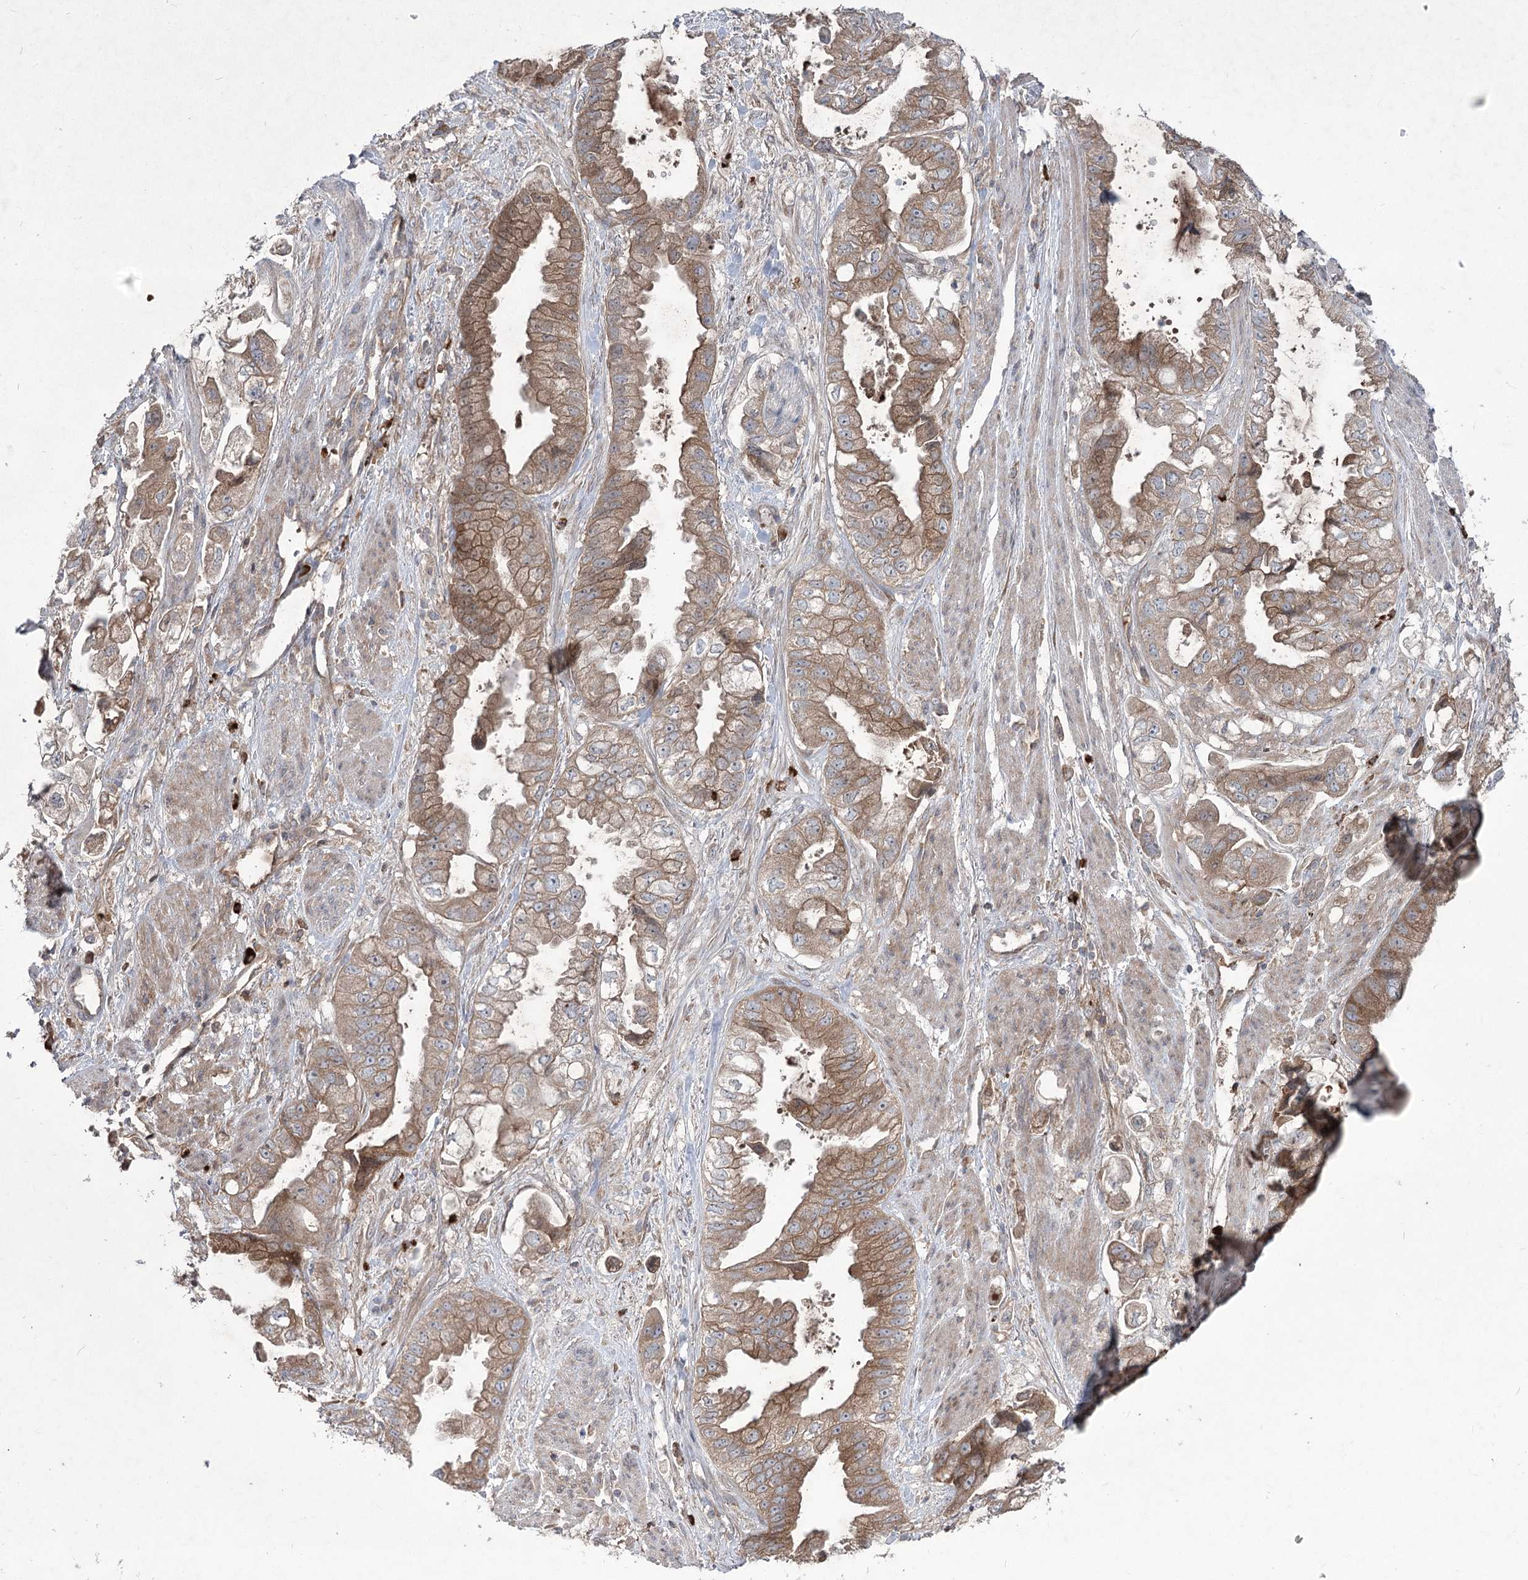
{"staining": {"intensity": "moderate", "quantity": ">75%", "location": "cytoplasmic/membranous"}, "tissue": "stomach cancer", "cell_type": "Tumor cells", "image_type": "cancer", "snomed": [{"axis": "morphology", "description": "Adenocarcinoma, NOS"}, {"axis": "topography", "description": "Stomach"}], "caption": "Brown immunohistochemical staining in human adenocarcinoma (stomach) demonstrates moderate cytoplasmic/membranous expression in about >75% of tumor cells.", "gene": "PLEKHA5", "patient": {"sex": "male", "age": 62}}